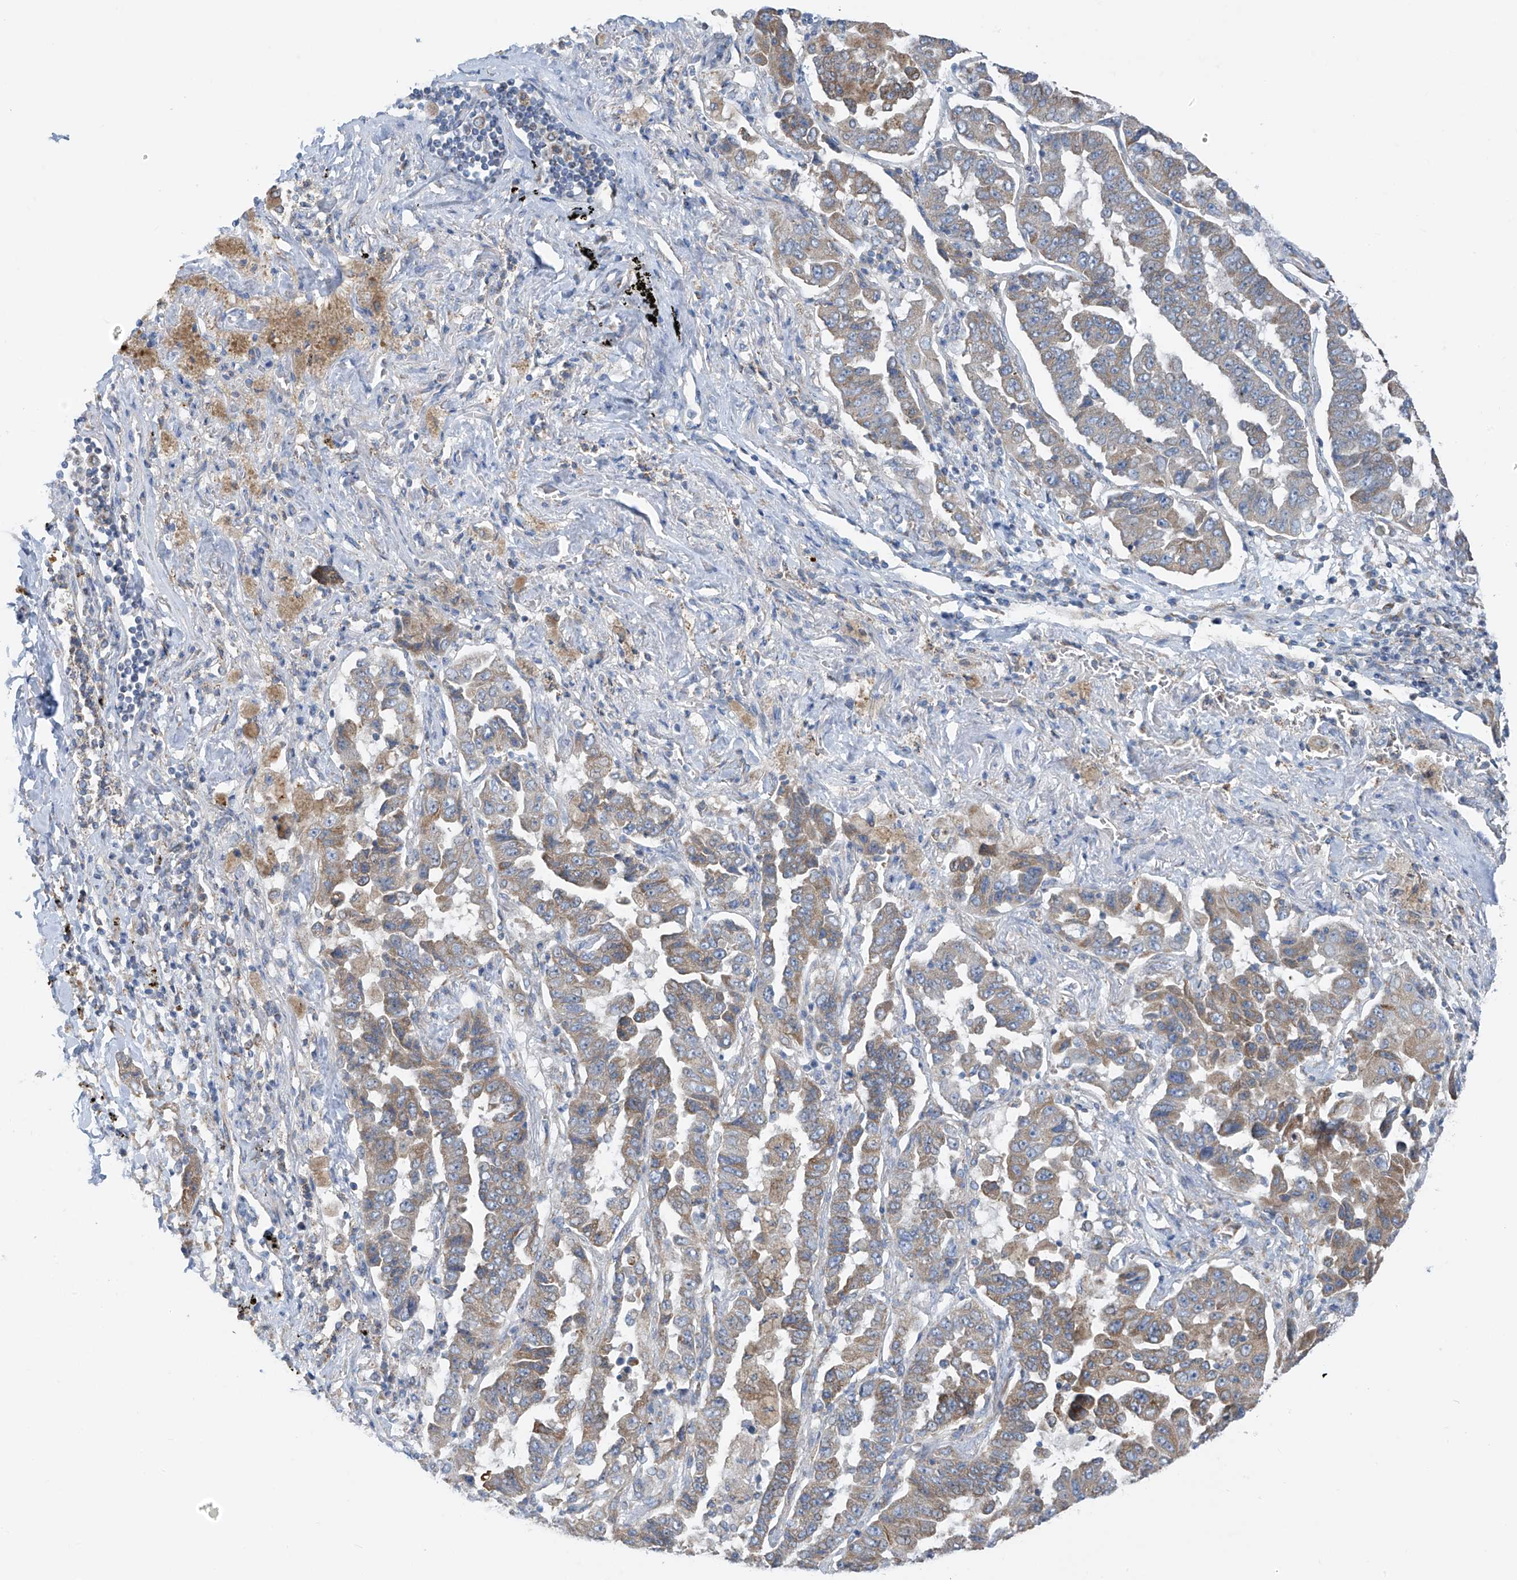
{"staining": {"intensity": "weak", "quantity": ">75%", "location": "cytoplasmic/membranous"}, "tissue": "lung cancer", "cell_type": "Tumor cells", "image_type": "cancer", "snomed": [{"axis": "morphology", "description": "Adenocarcinoma, NOS"}, {"axis": "topography", "description": "Lung"}], "caption": "A high-resolution photomicrograph shows immunohistochemistry staining of lung cancer (adenocarcinoma), which demonstrates weak cytoplasmic/membranous positivity in about >75% of tumor cells.", "gene": "EOMES", "patient": {"sex": "female", "age": 51}}